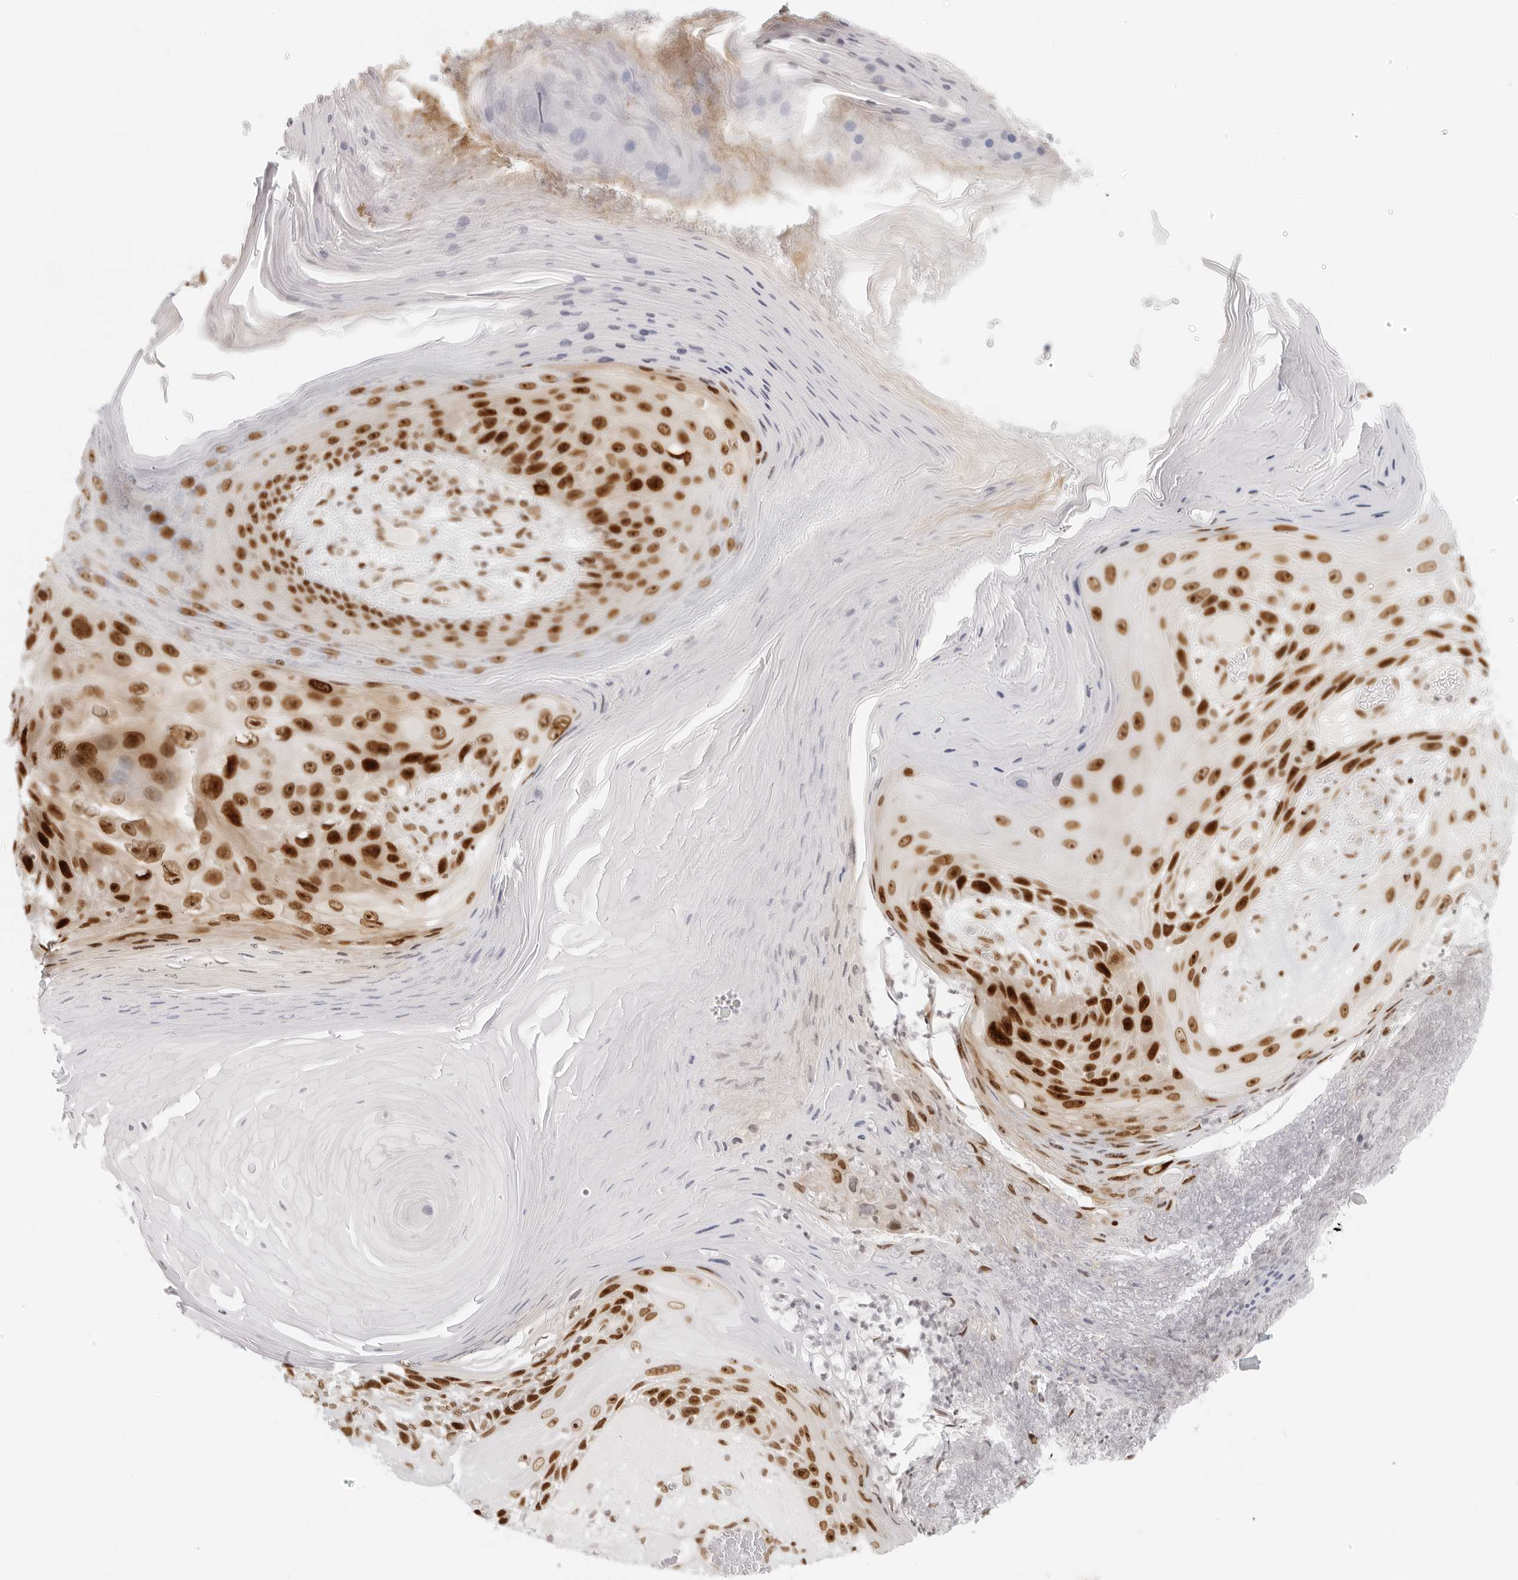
{"staining": {"intensity": "strong", "quantity": ">75%", "location": "nuclear"}, "tissue": "skin cancer", "cell_type": "Tumor cells", "image_type": "cancer", "snomed": [{"axis": "morphology", "description": "Squamous cell carcinoma, NOS"}, {"axis": "topography", "description": "Skin"}], "caption": "Immunohistochemical staining of skin cancer (squamous cell carcinoma) displays strong nuclear protein positivity in about >75% of tumor cells.", "gene": "RCC1", "patient": {"sex": "female", "age": 88}}